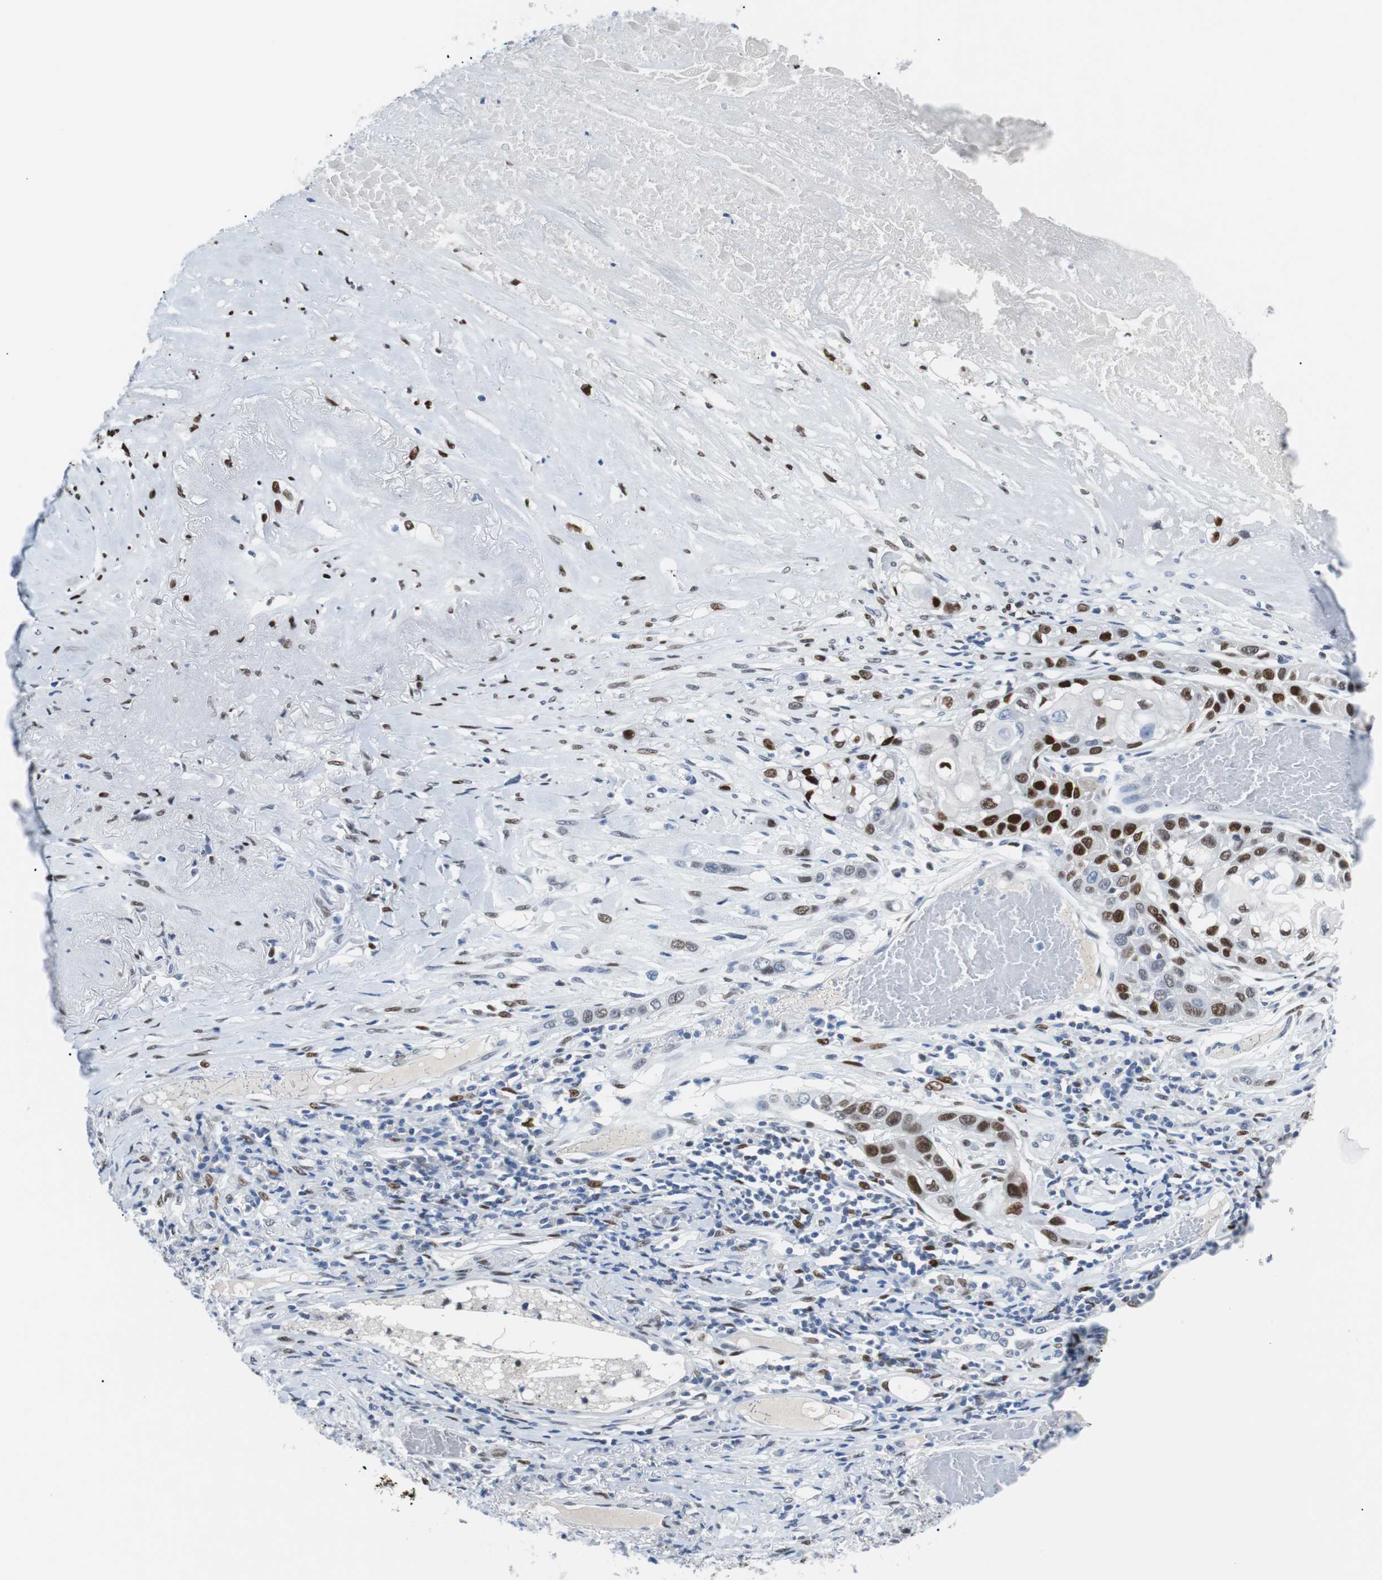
{"staining": {"intensity": "strong", "quantity": "25%-75%", "location": "nuclear"}, "tissue": "lung cancer", "cell_type": "Tumor cells", "image_type": "cancer", "snomed": [{"axis": "morphology", "description": "Squamous cell carcinoma, NOS"}, {"axis": "topography", "description": "Lung"}], "caption": "Immunohistochemistry (IHC) micrograph of neoplastic tissue: lung squamous cell carcinoma stained using immunohistochemistry (IHC) shows high levels of strong protein expression localized specifically in the nuclear of tumor cells, appearing as a nuclear brown color.", "gene": "JUN", "patient": {"sex": "male", "age": 71}}